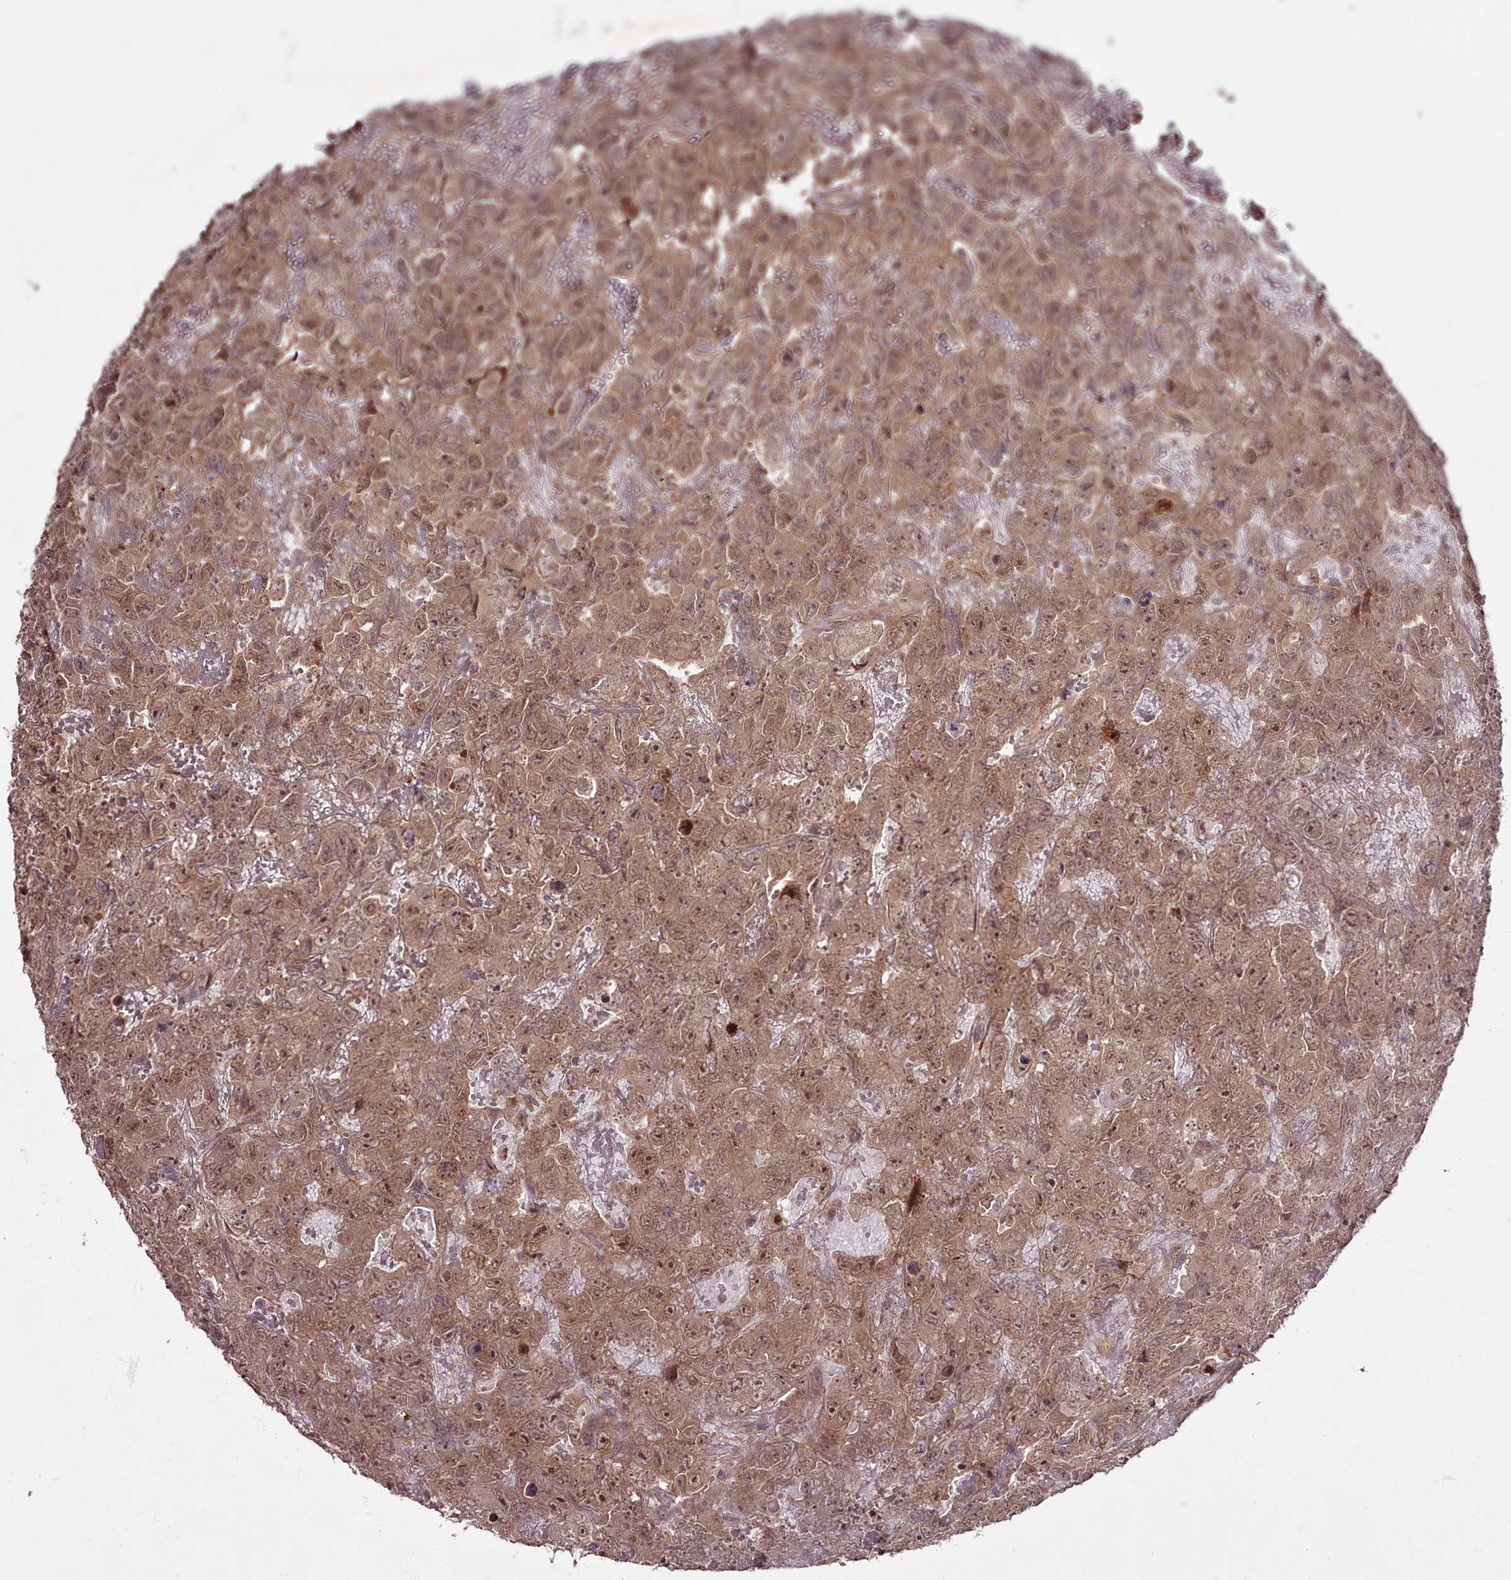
{"staining": {"intensity": "moderate", "quantity": ">75%", "location": "cytoplasmic/membranous,nuclear"}, "tissue": "testis cancer", "cell_type": "Tumor cells", "image_type": "cancer", "snomed": [{"axis": "morphology", "description": "Carcinoma, Embryonal, NOS"}, {"axis": "topography", "description": "Testis"}], "caption": "An image of testis cancer stained for a protein demonstrates moderate cytoplasmic/membranous and nuclear brown staining in tumor cells.", "gene": "PCBP2", "patient": {"sex": "male", "age": 45}}